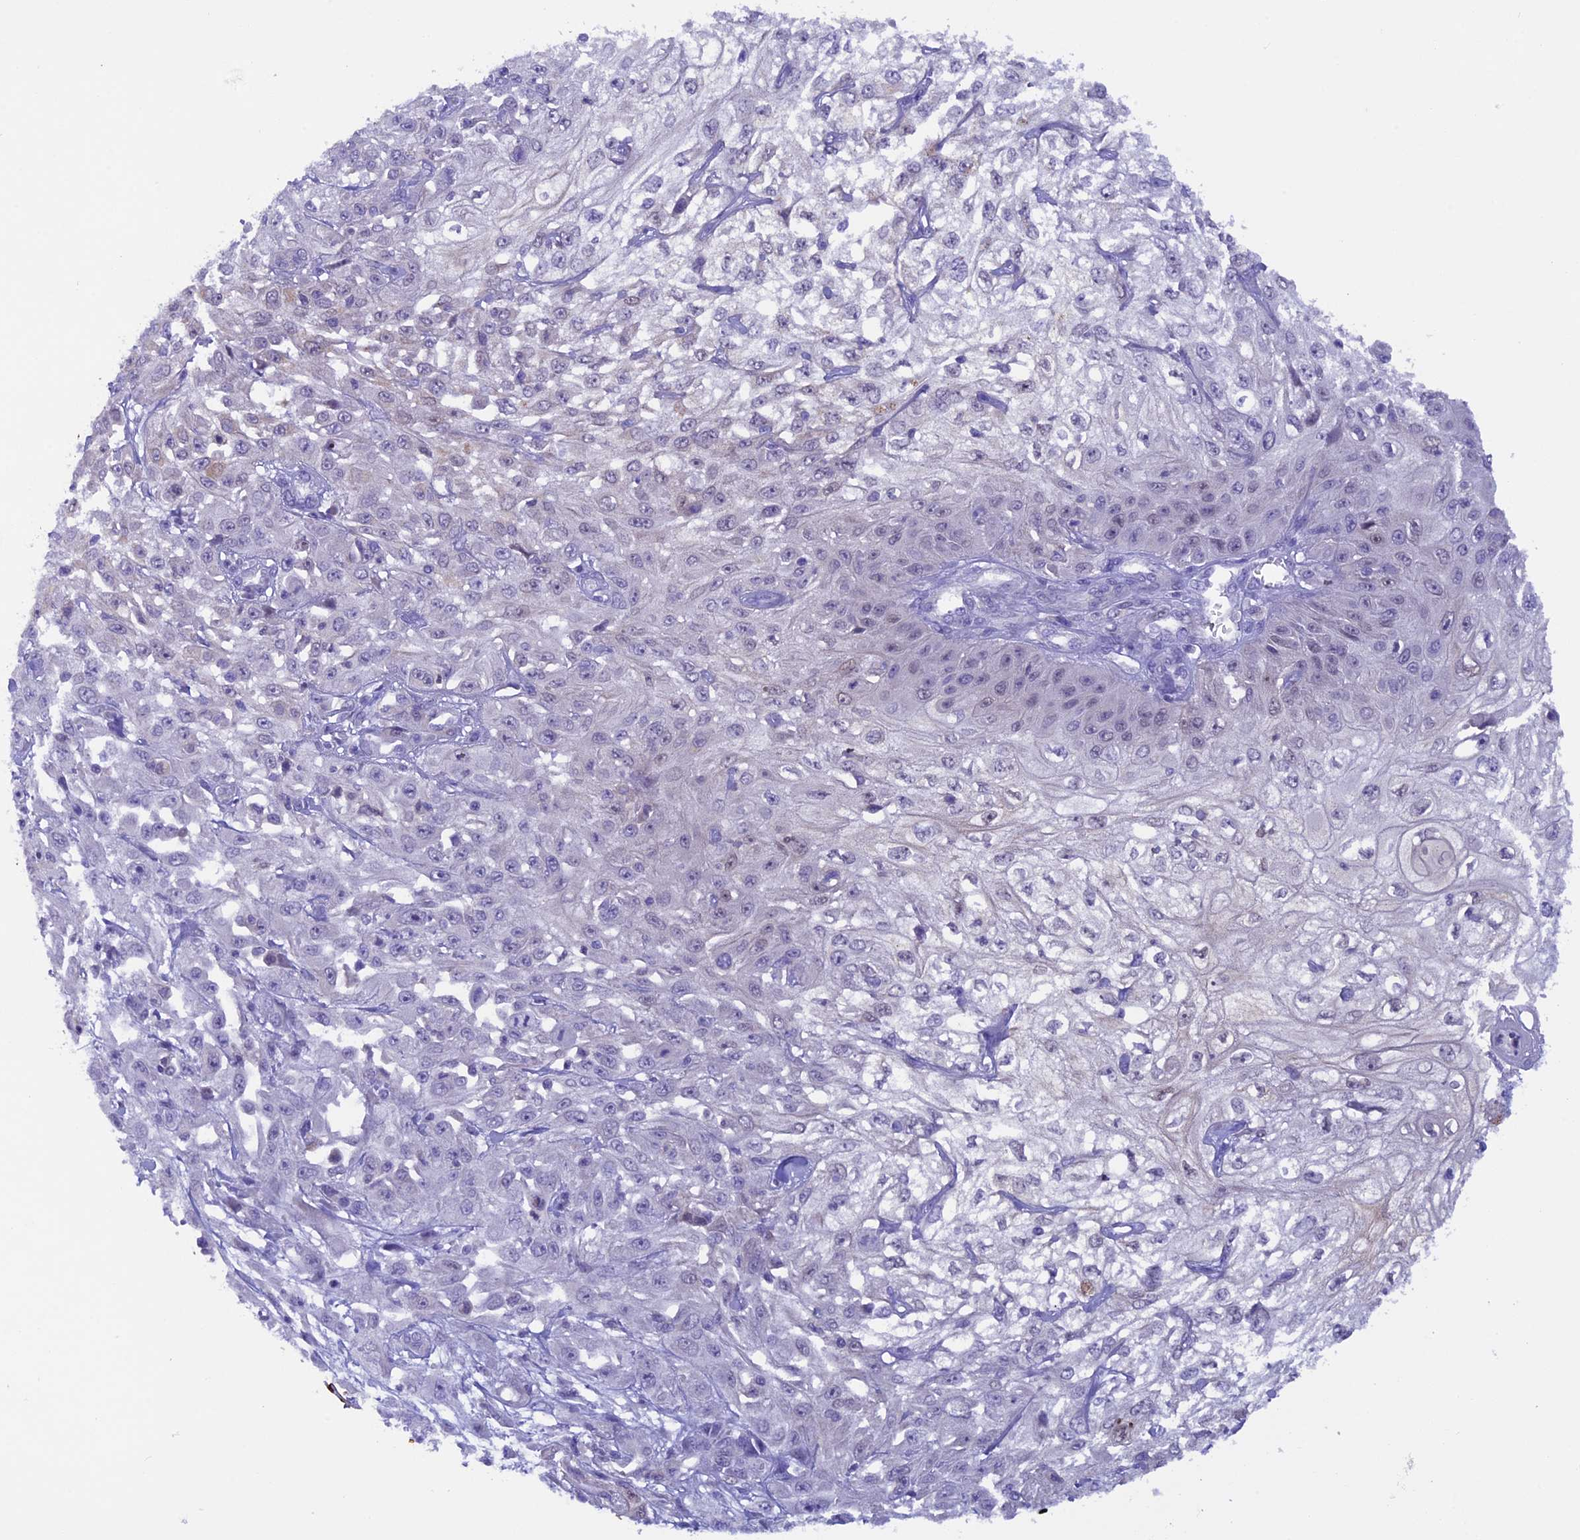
{"staining": {"intensity": "negative", "quantity": "none", "location": "none"}, "tissue": "skin cancer", "cell_type": "Tumor cells", "image_type": "cancer", "snomed": [{"axis": "morphology", "description": "Squamous cell carcinoma, NOS"}, {"axis": "morphology", "description": "Squamous cell carcinoma, metastatic, NOS"}, {"axis": "topography", "description": "Skin"}, {"axis": "topography", "description": "Lymph node"}], "caption": "IHC image of human skin metastatic squamous cell carcinoma stained for a protein (brown), which demonstrates no staining in tumor cells. Brightfield microscopy of immunohistochemistry (IHC) stained with DAB (3,3'-diaminobenzidine) (brown) and hematoxylin (blue), captured at high magnification.", "gene": "IGSF6", "patient": {"sex": "male", "age": 75}}